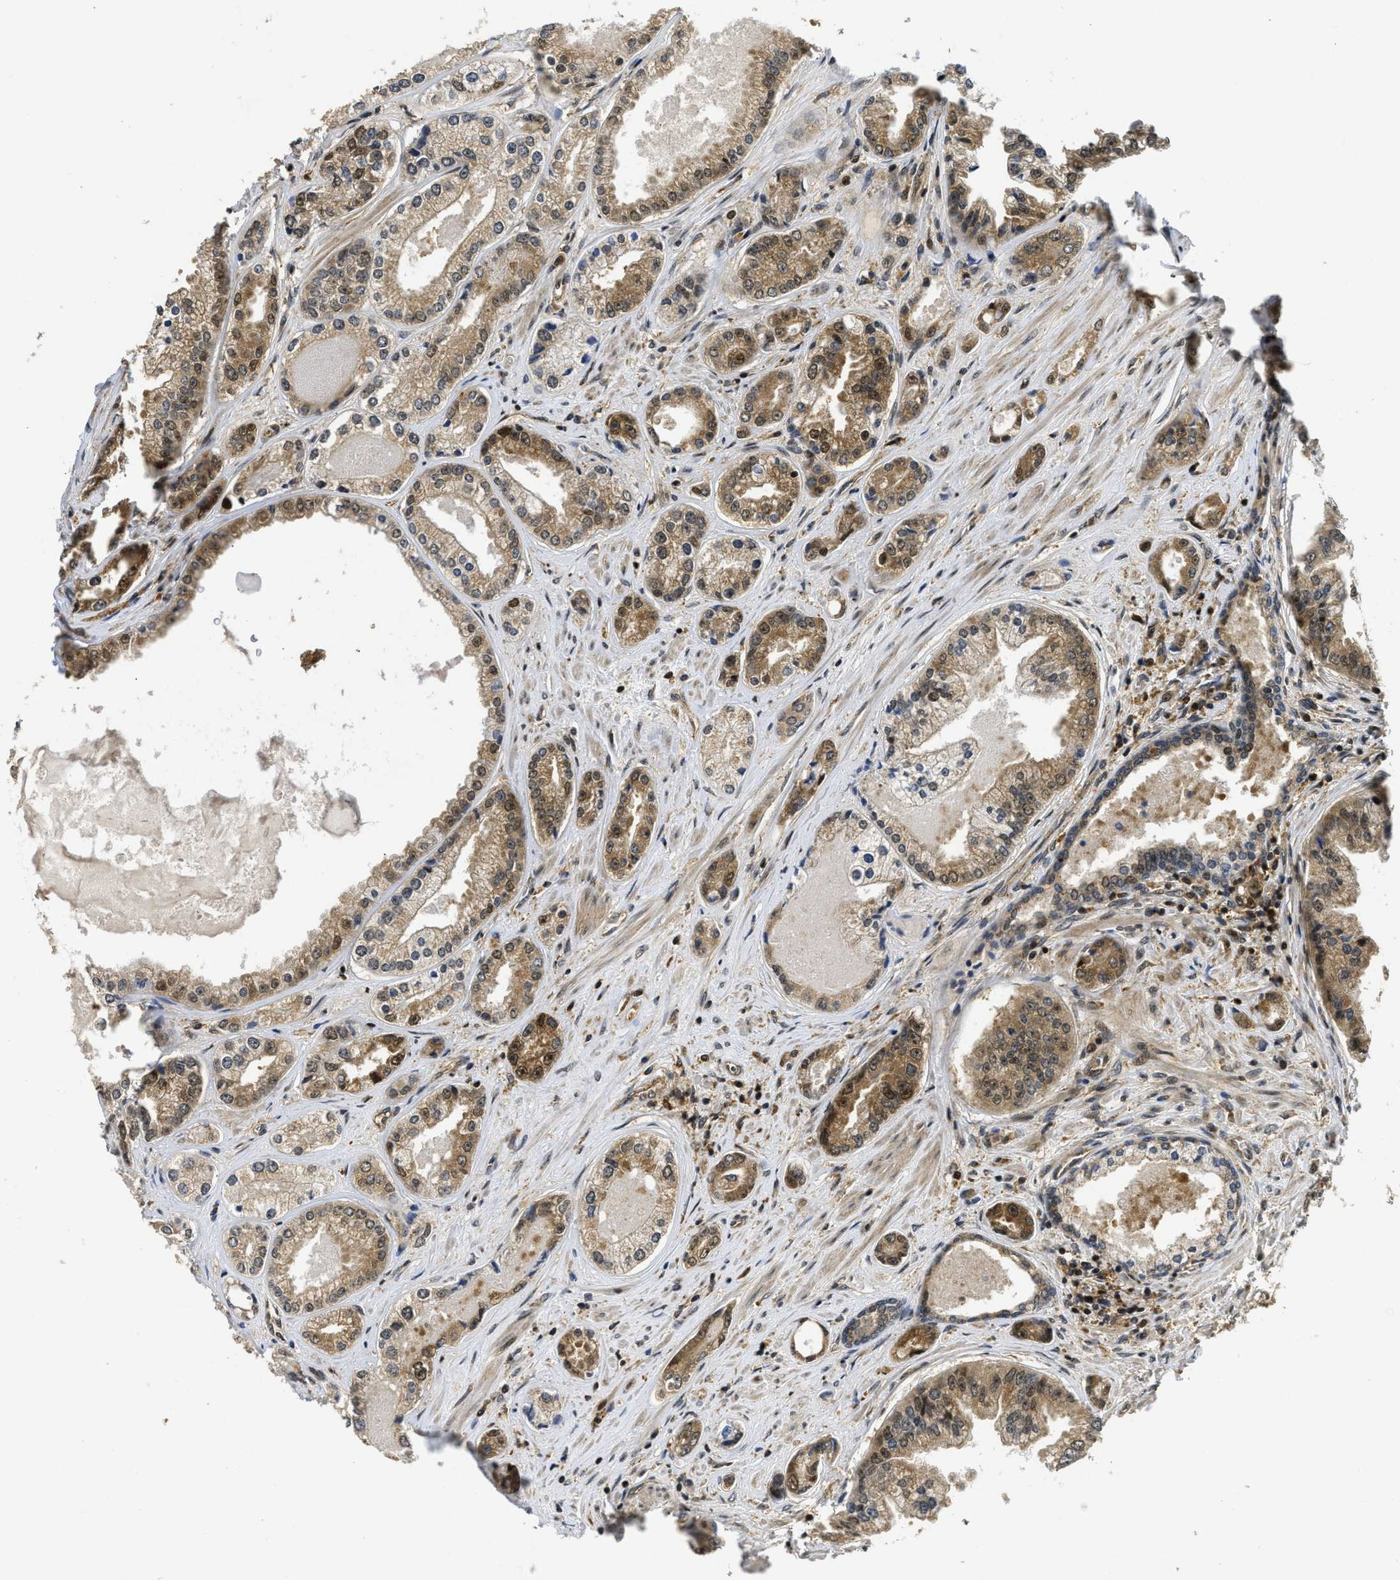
{"staining": {"intensity": "moderate", "quantity": ">75%", "location": "cytoplasmic/membranous,nuclear"}, "tissue": "prostate cancer", "cell_type": "Tumor cells", "image_type": "cancer", "snomed": [{"axis": "morphology", "description": "Adenocarcinoma, High grade"}, {"axis": "topography", "description": "Prostate"}], "caption": "Brown immunohistochemical staining in human prostate cancer displays moderate cytoplasmic/membranous and nuclear expression in about >75% of tumor cells.", "gene": "ADSL", "patient": {"sex": "male", "age": 61}}